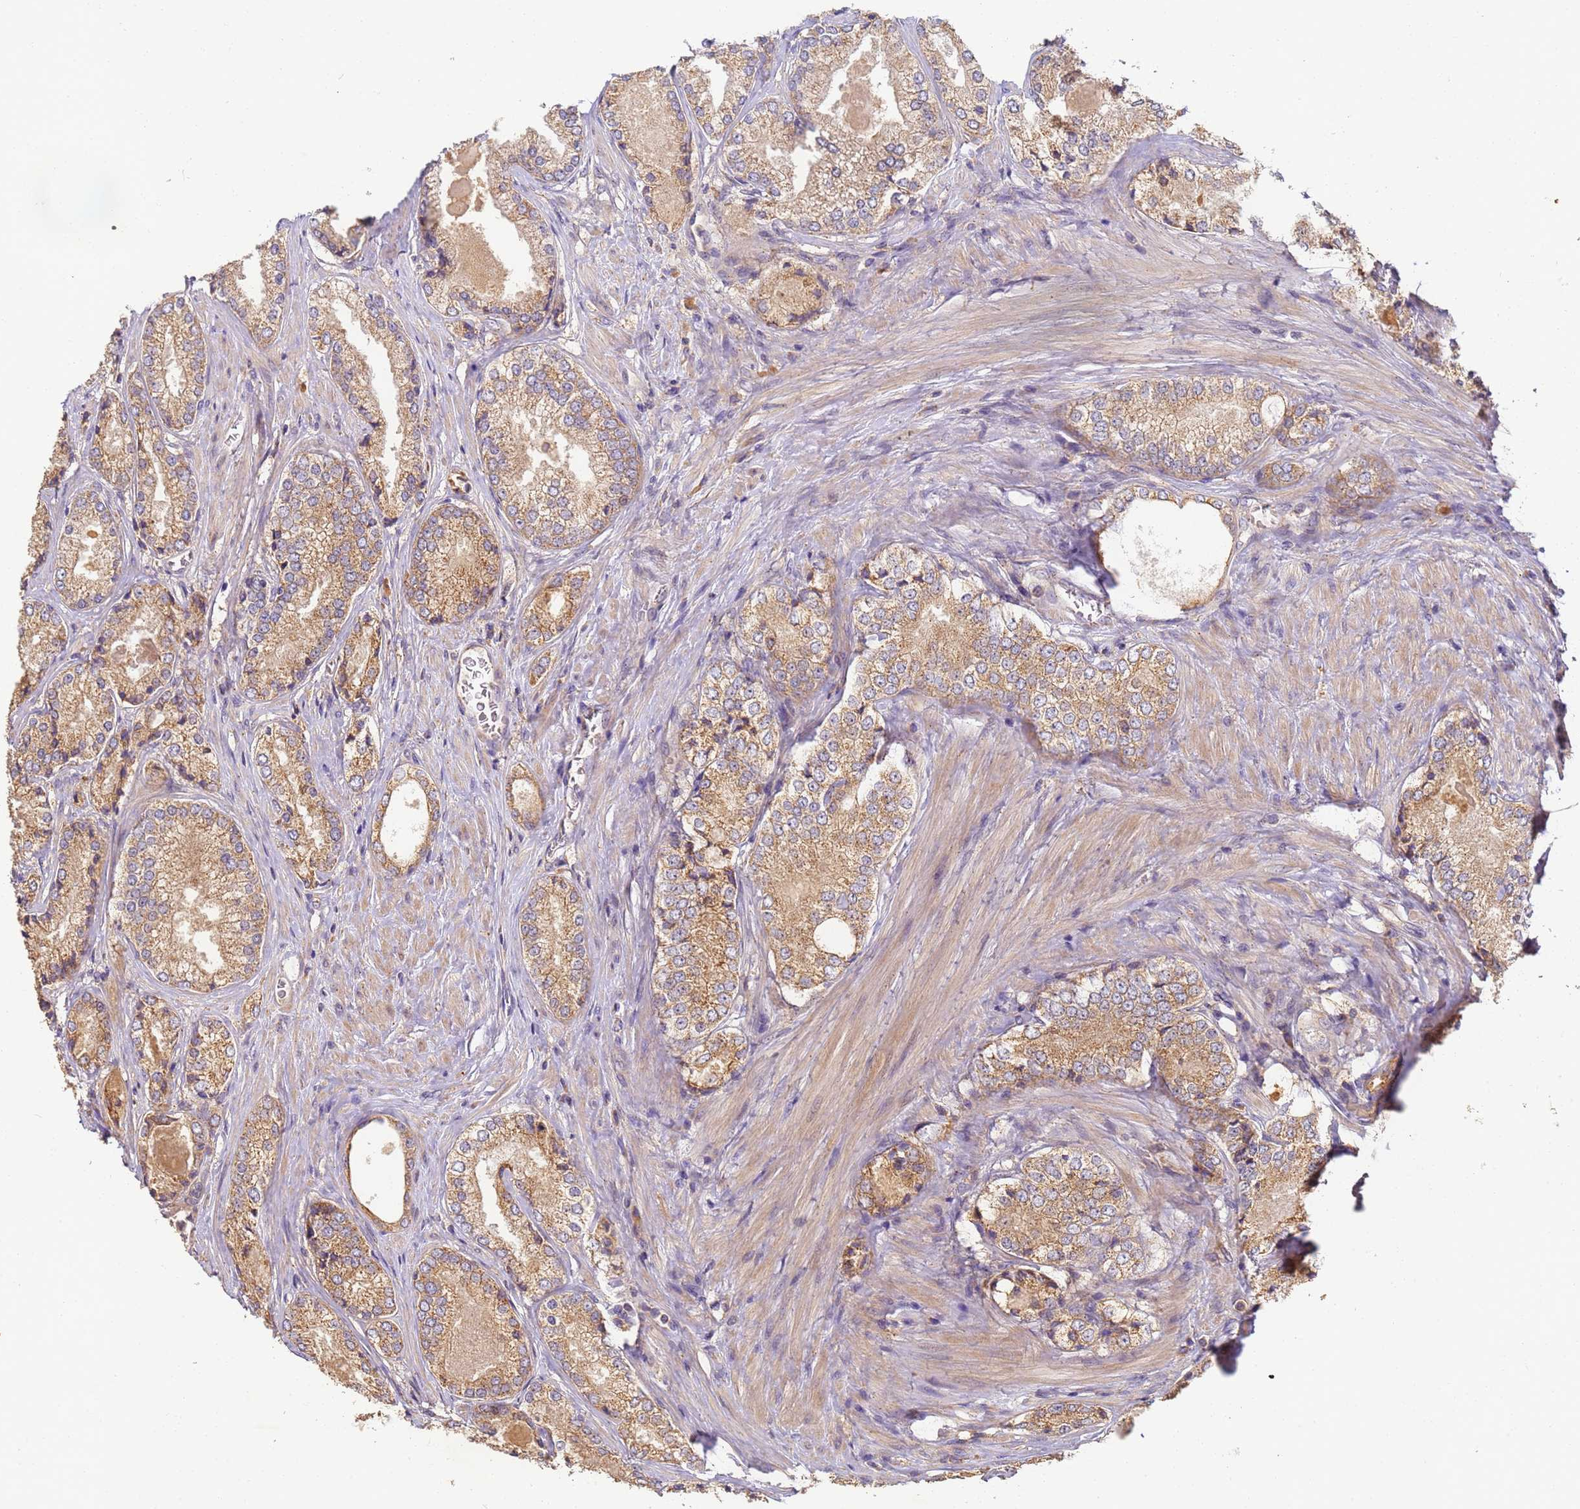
{"staining": {"intensity": "moderate", "quantity": ">75%", "location": "cytoplasmic/membranous"}, "tissue": "prostate cancer", "cell_type": "Tumor cells", "image_type": "cancer", "snomed": [{"axis": "morphology", "description": "Adenocarcinoma, Low grade"}, {"axis": "topography", "description": "Prostate"}], "caption": "A micrograph showing moderate cytoplasmic/membranous staining in about >75% of tumor cells in prostate low-grade adenocarcinoma, as visualized by brown immunohistochemical staining.", "gene": "TIGAR", "patient": {"sex": "male", "age": 68}}